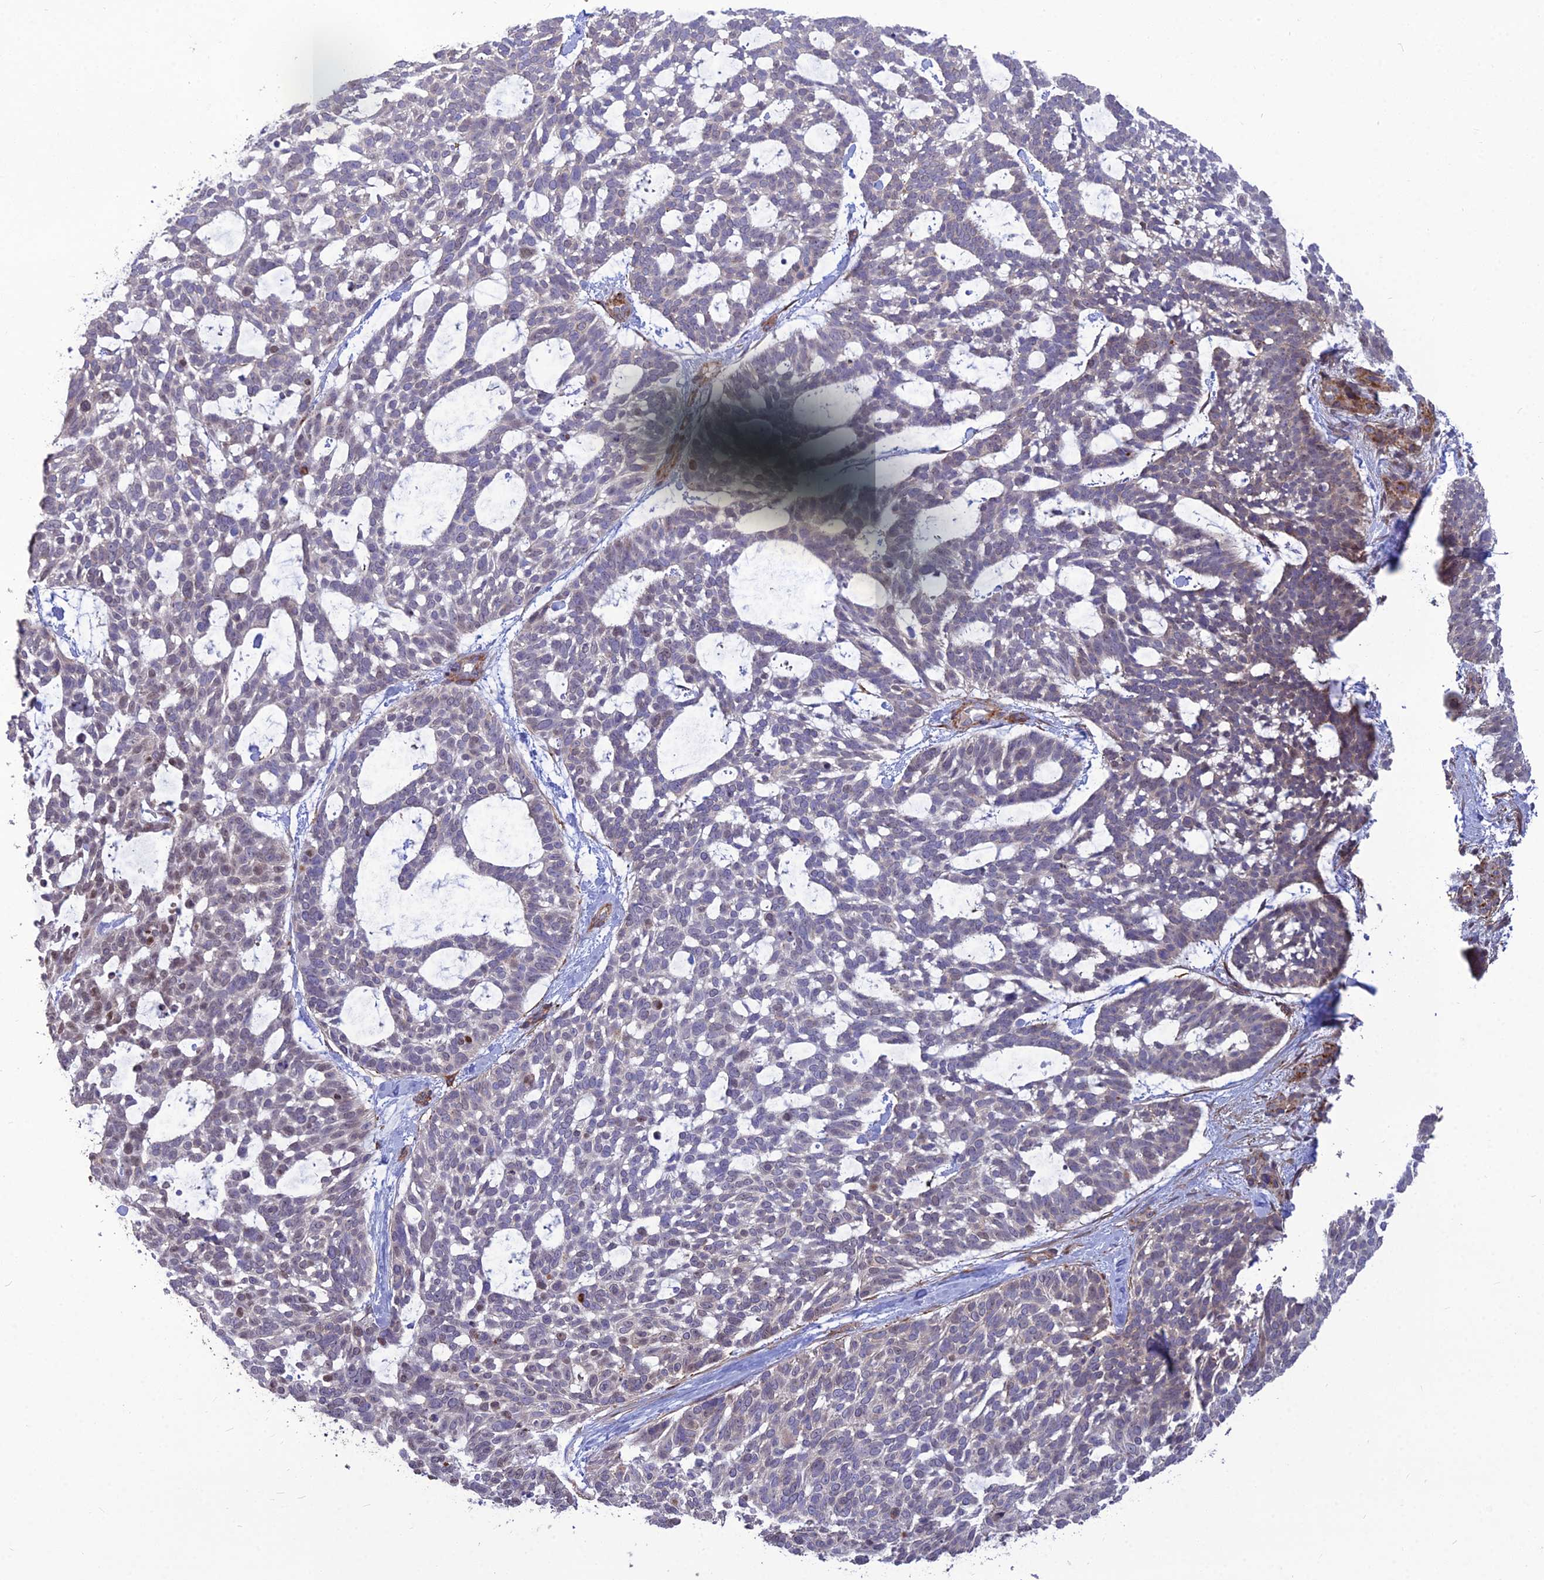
{"staining": {"intensity": "moderate", "quantity": "<25%", "location": "nuclear"}, "tissue": "skin cancer", "cell_type": "Tumor cells", "image_type": "cancer", "snomed": [{"axis": "morphology", "description": "Basal cell carcinoma"}, {"axis": "topography", "description": "Skin"}], "caption": "Human skin basal cell carcinoma stained with a protein marker reveals moderate staining in tumor cells.", "gene": "TSPYL2", "patient": {"sex": "male", "age": 88}}